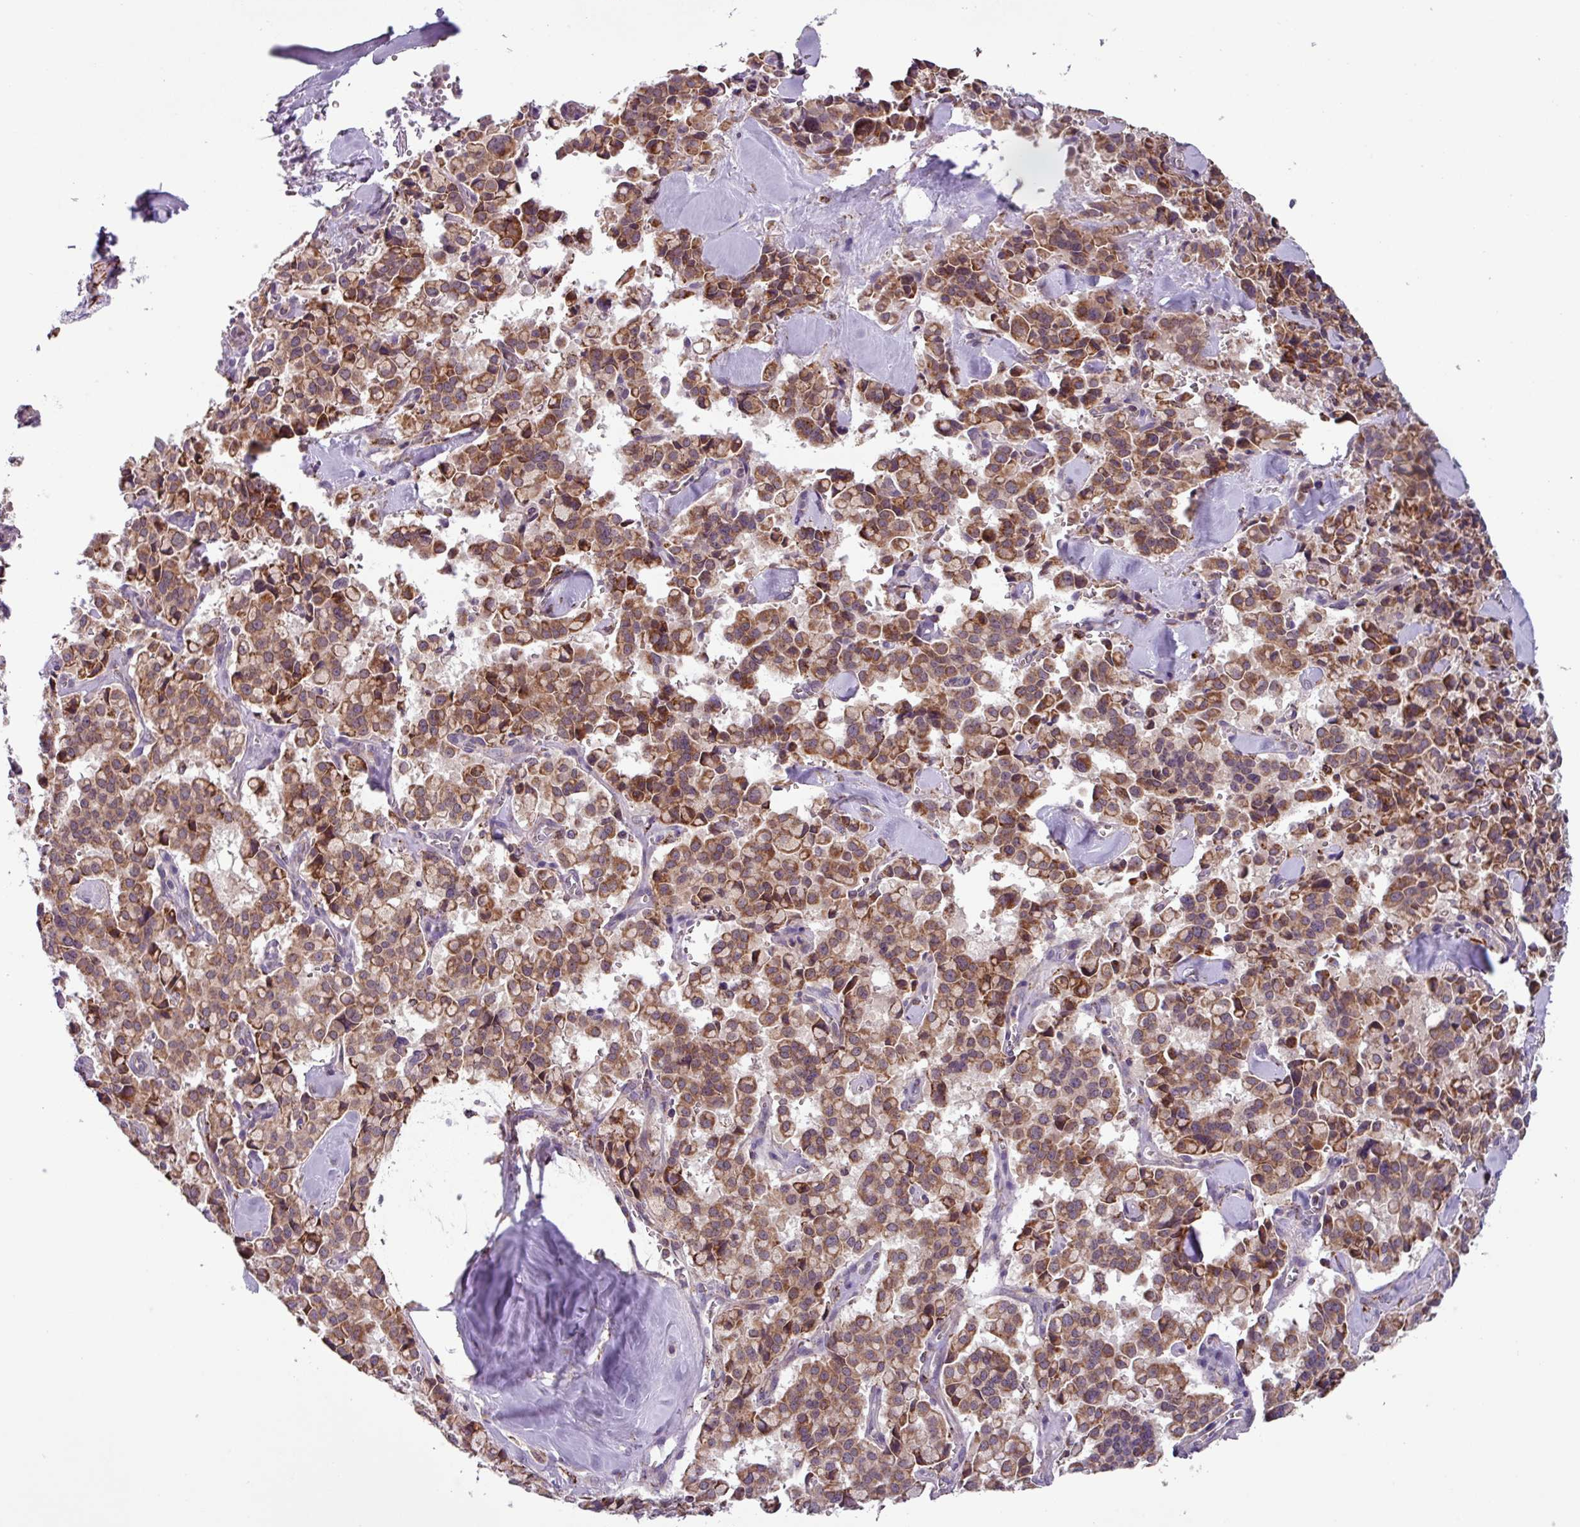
{"staining": {"intensity": "moderate", "quantity": ">75%", "location": "cytoplasmic/membranous"}, "tissue": "pancreatic cancer", "cell_type": "Tumor cells", "image_type": "cancer", "snomed": [{"axis": "morphology", "description": "Adenocarcinoma, NOS"}, {"axis": "topography", "description": "Pancreas"}], "caption": "Immunohistochemical staining of pancreatic adenocarcinoma reveals medium levels of moderate cytoplasmic/membranous protein staining in approximately >75% of tumor cells.", "gene": "AKIRIN1", "patient": {"sex": "male", "age": 65}}